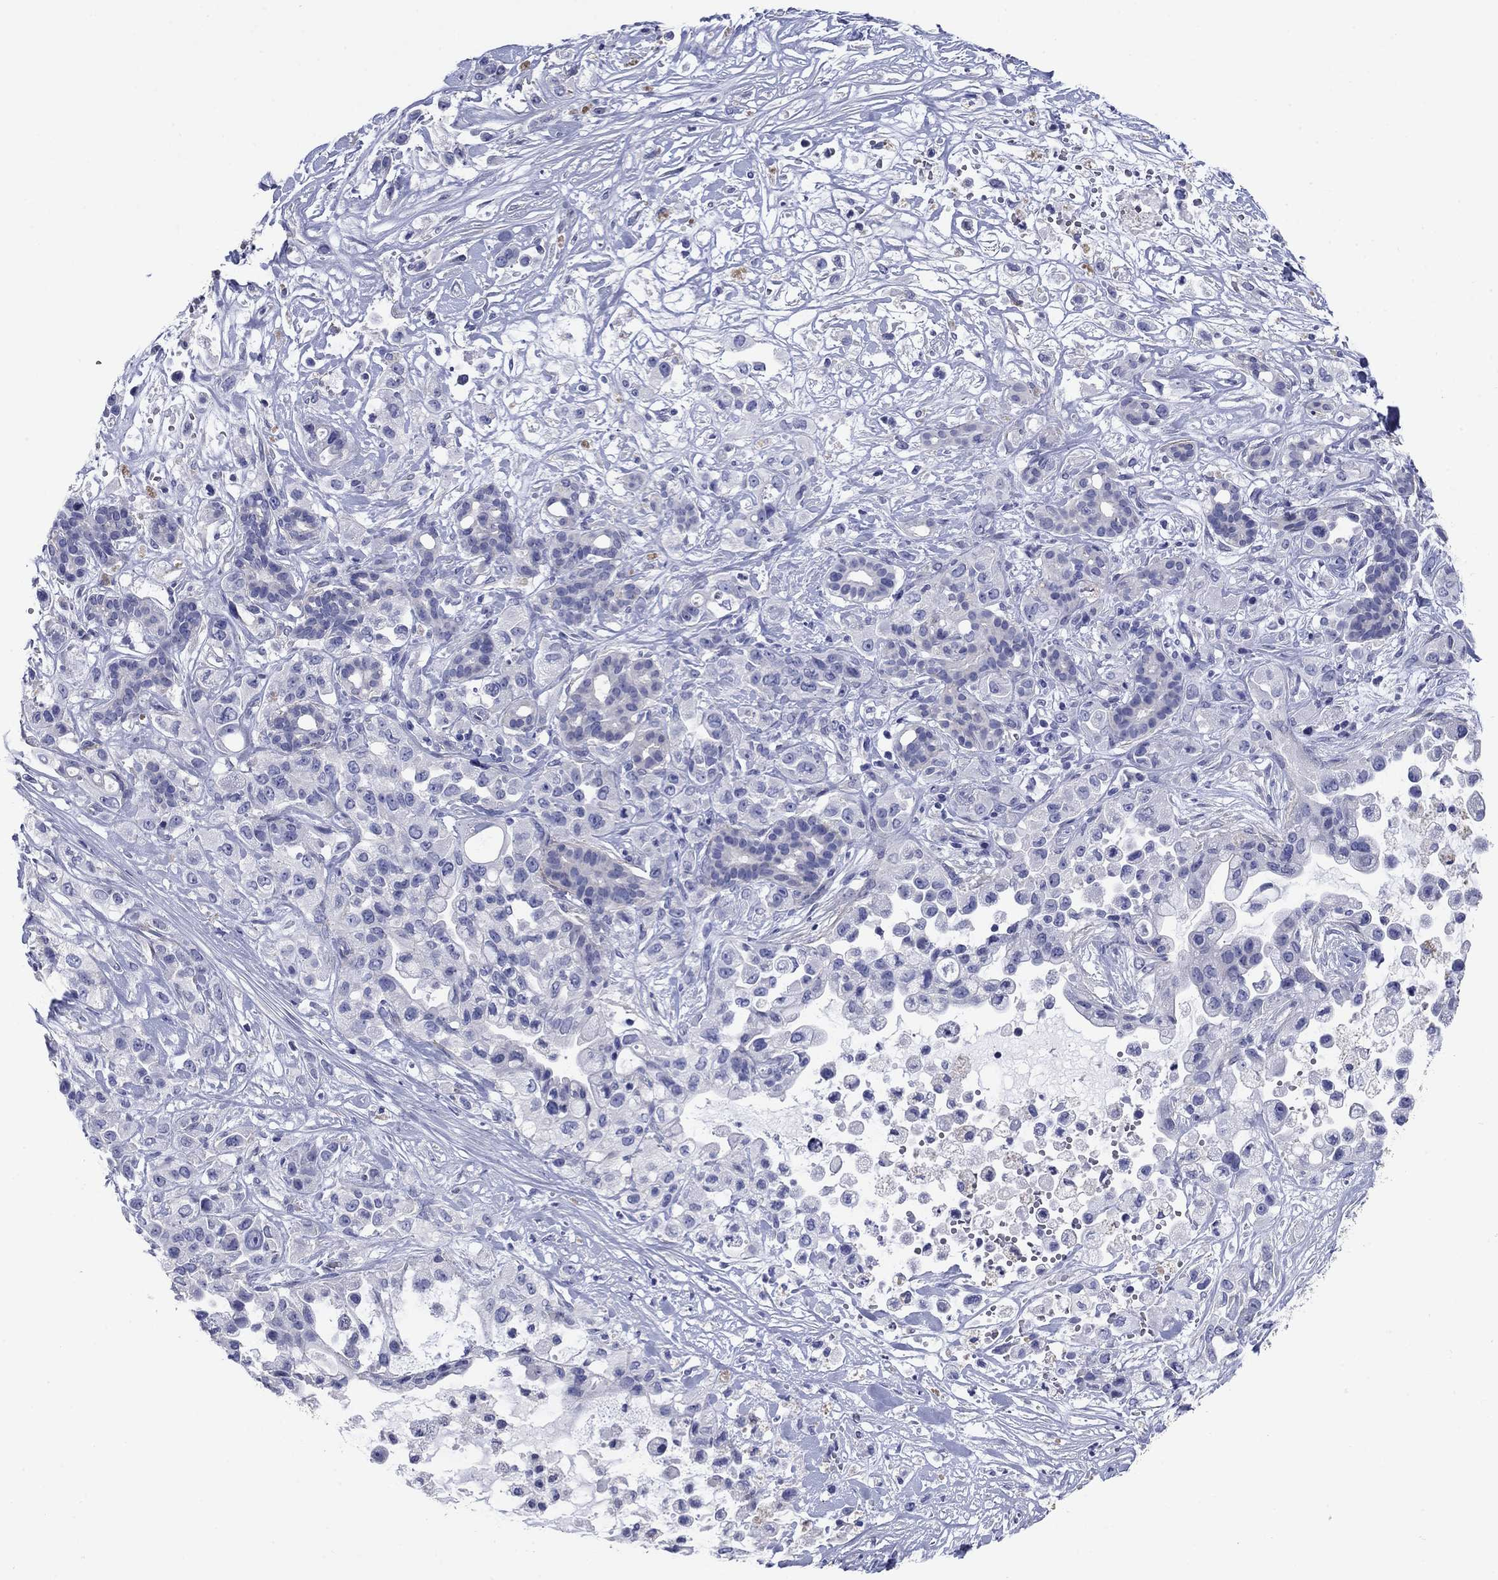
{"staining": {"intensity": "negative", "quantity": "none", "location": "none"}, "tissue": "pancreatic cancer", "cell_type": "Tumor cells", "image_type": "cancer", "snomed": [{"axis": "morphology", "description": "Adenocarcinoma, NOS"}, {"axis": "topography", "description": "Pancreas"}], "caption": "Pancreatic adenocarcinoma was stained to show a protein in brown. There is no significant expression in tumor cells. The staining was performed using DAB (3,3'-diaminobenzidine) to visualize the protein expression in brown, while the nuclei were stained in blue with hematoxylin (Magnification: 20x).", "gene": "PRKCG", "patient": {"sex": "male", "age": 44}}